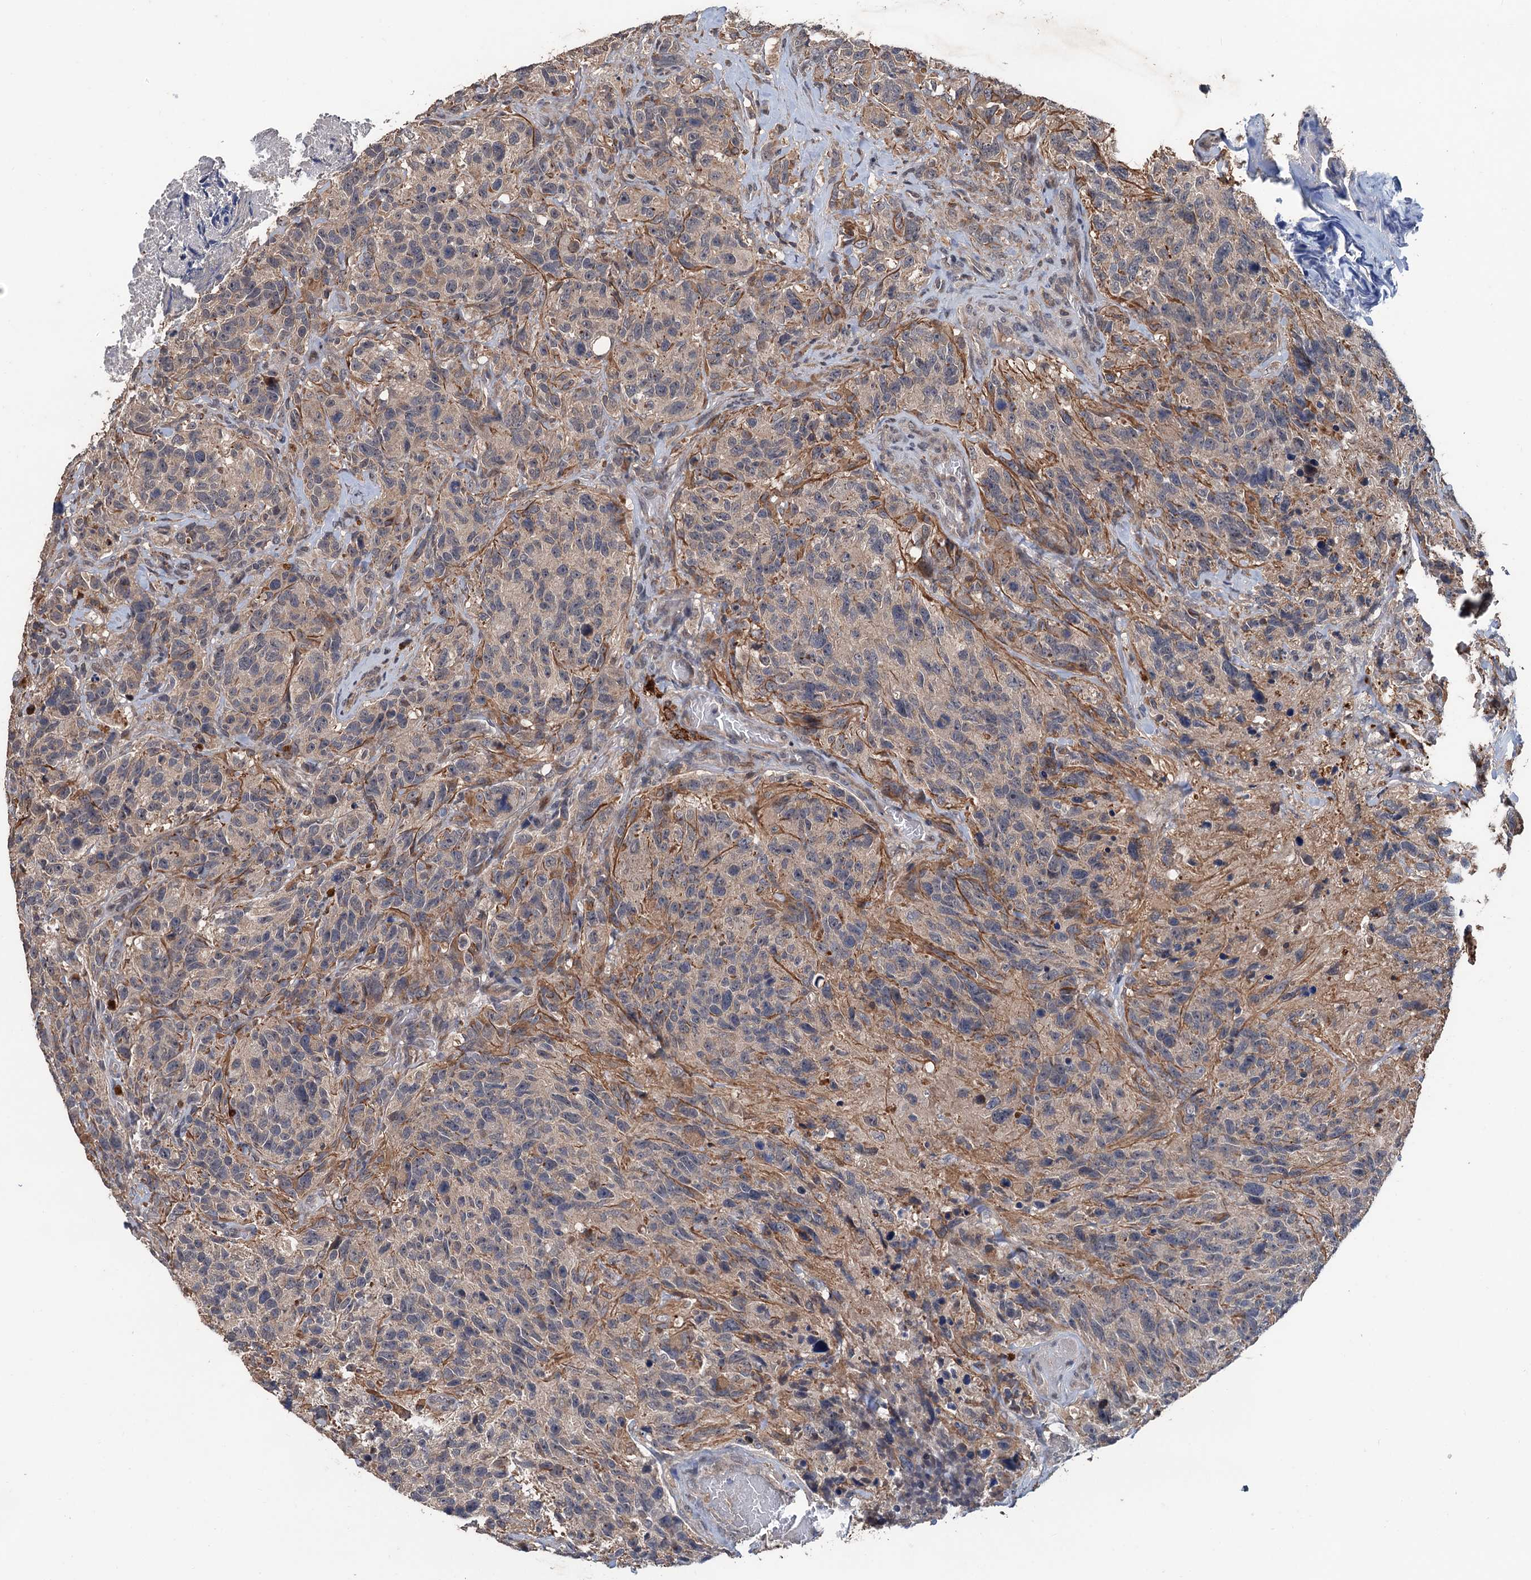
{"staining": {"intensity": "negative", "quantity": "none", "location": "none"}, "tissue": "glioma", "cell_type": "Tumor cells", "image_type": "cancer", "snomed": [{"axis": "morphology", "description": "Glioma, malignant, High grade"}, {"axis": "topography", "description": "Brain"}], "caption": "A photomicrograph of human glioma is negative for staining in tumor cells.", "gene": "ZNF438", "patient": {"sex": "male", "age": 69}}